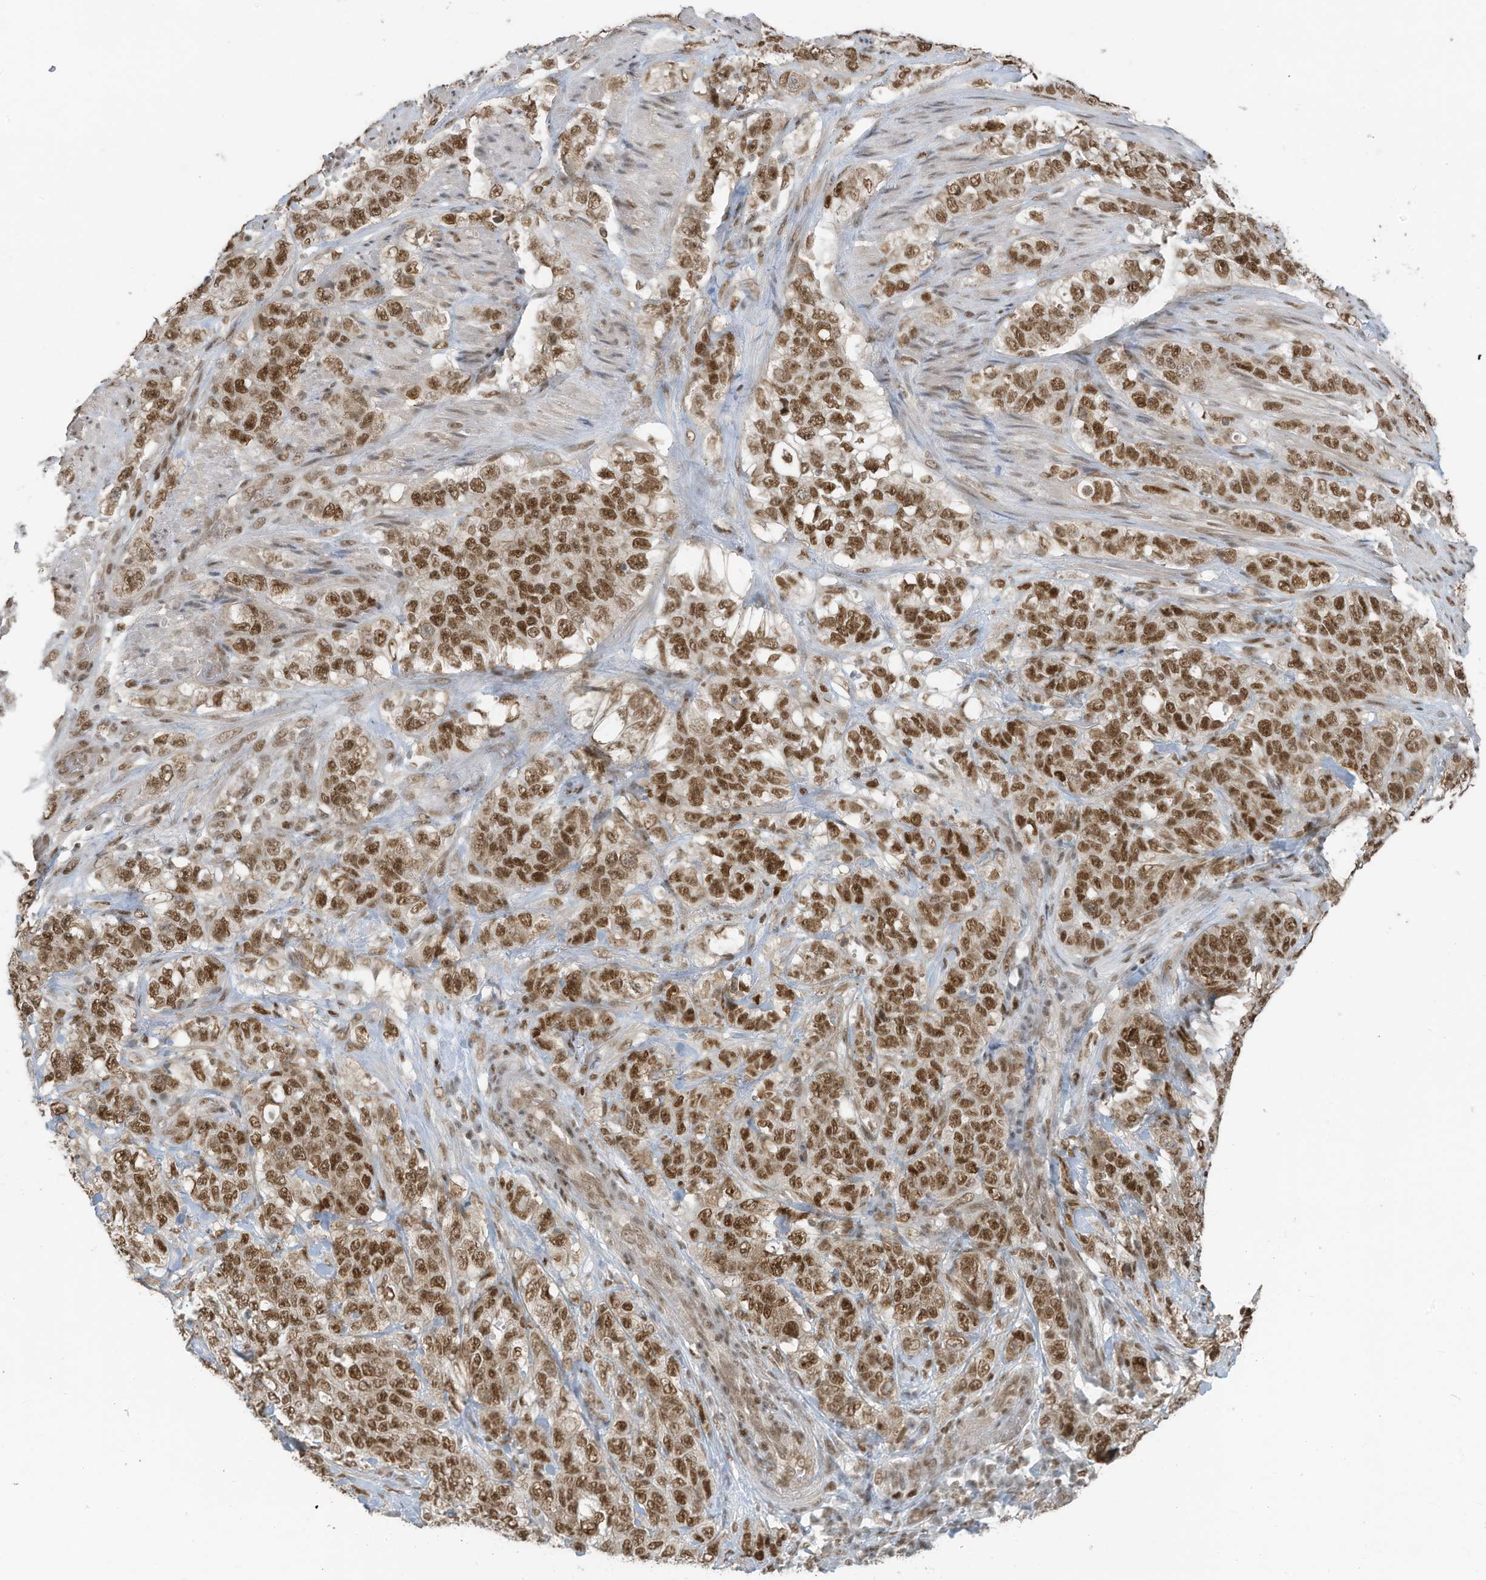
{"staining": {"intensity": "strong", "quantity": ">75%", "location": "nuclear"}, "tissue": "stomach cancer", "cell_type": "Tumor cells", "image_type": "cancer", "snomed": [{"axis": "morphology", "description": "Adenocarcinoma, NOS"}, {"axis": "topography", "description": "Stomach"}], "caption": "Adenocarcinoma (stomach) stained for a protein reveals strong nuclear positivity in tumor cells. (DAB IHC with brightfield microscopy, high magnification).", "gene": "DBR1", "patient": {"sex": "male", "age": 48}}